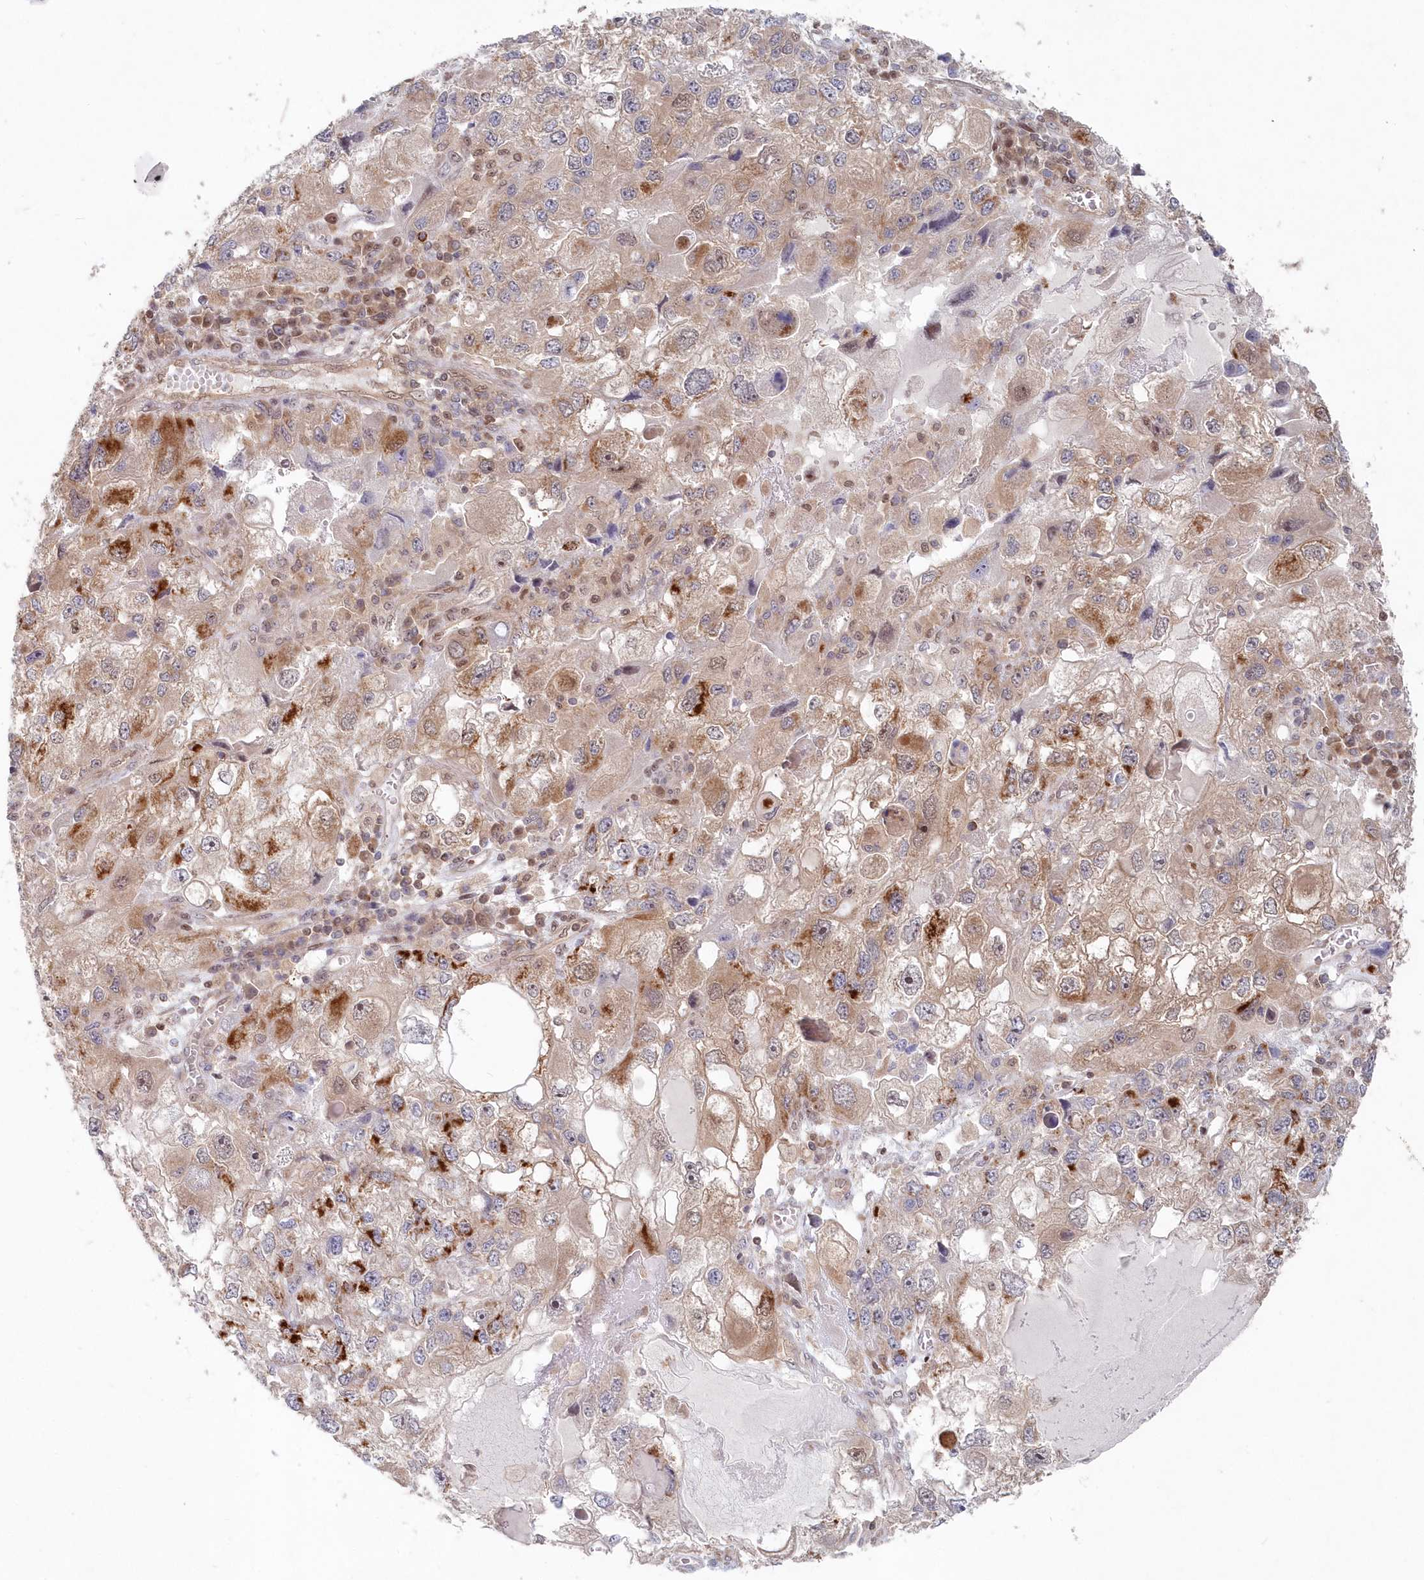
{"staining": {"intensity": "weak", "quantity": "25%-75%", "location": "cytoplasmic/membranous"}, "tissue": "endometrial cancer", "cell_type": "Tumor cells", "image_type": "cancer", "snomed": [{"axis": "morphology", "description": "Adenocarcinoma, NOS"}, {"axis": "topography", "description": "Endometrium"}], "caption": "Tumor cells display low levels of weak cytoplasmic/membranous positivity in about 25%-75% of cells in adenocarcinoma (endometrial).", "gene": "ABHD14B", "patient": {"sex": "female", "age": 49}}